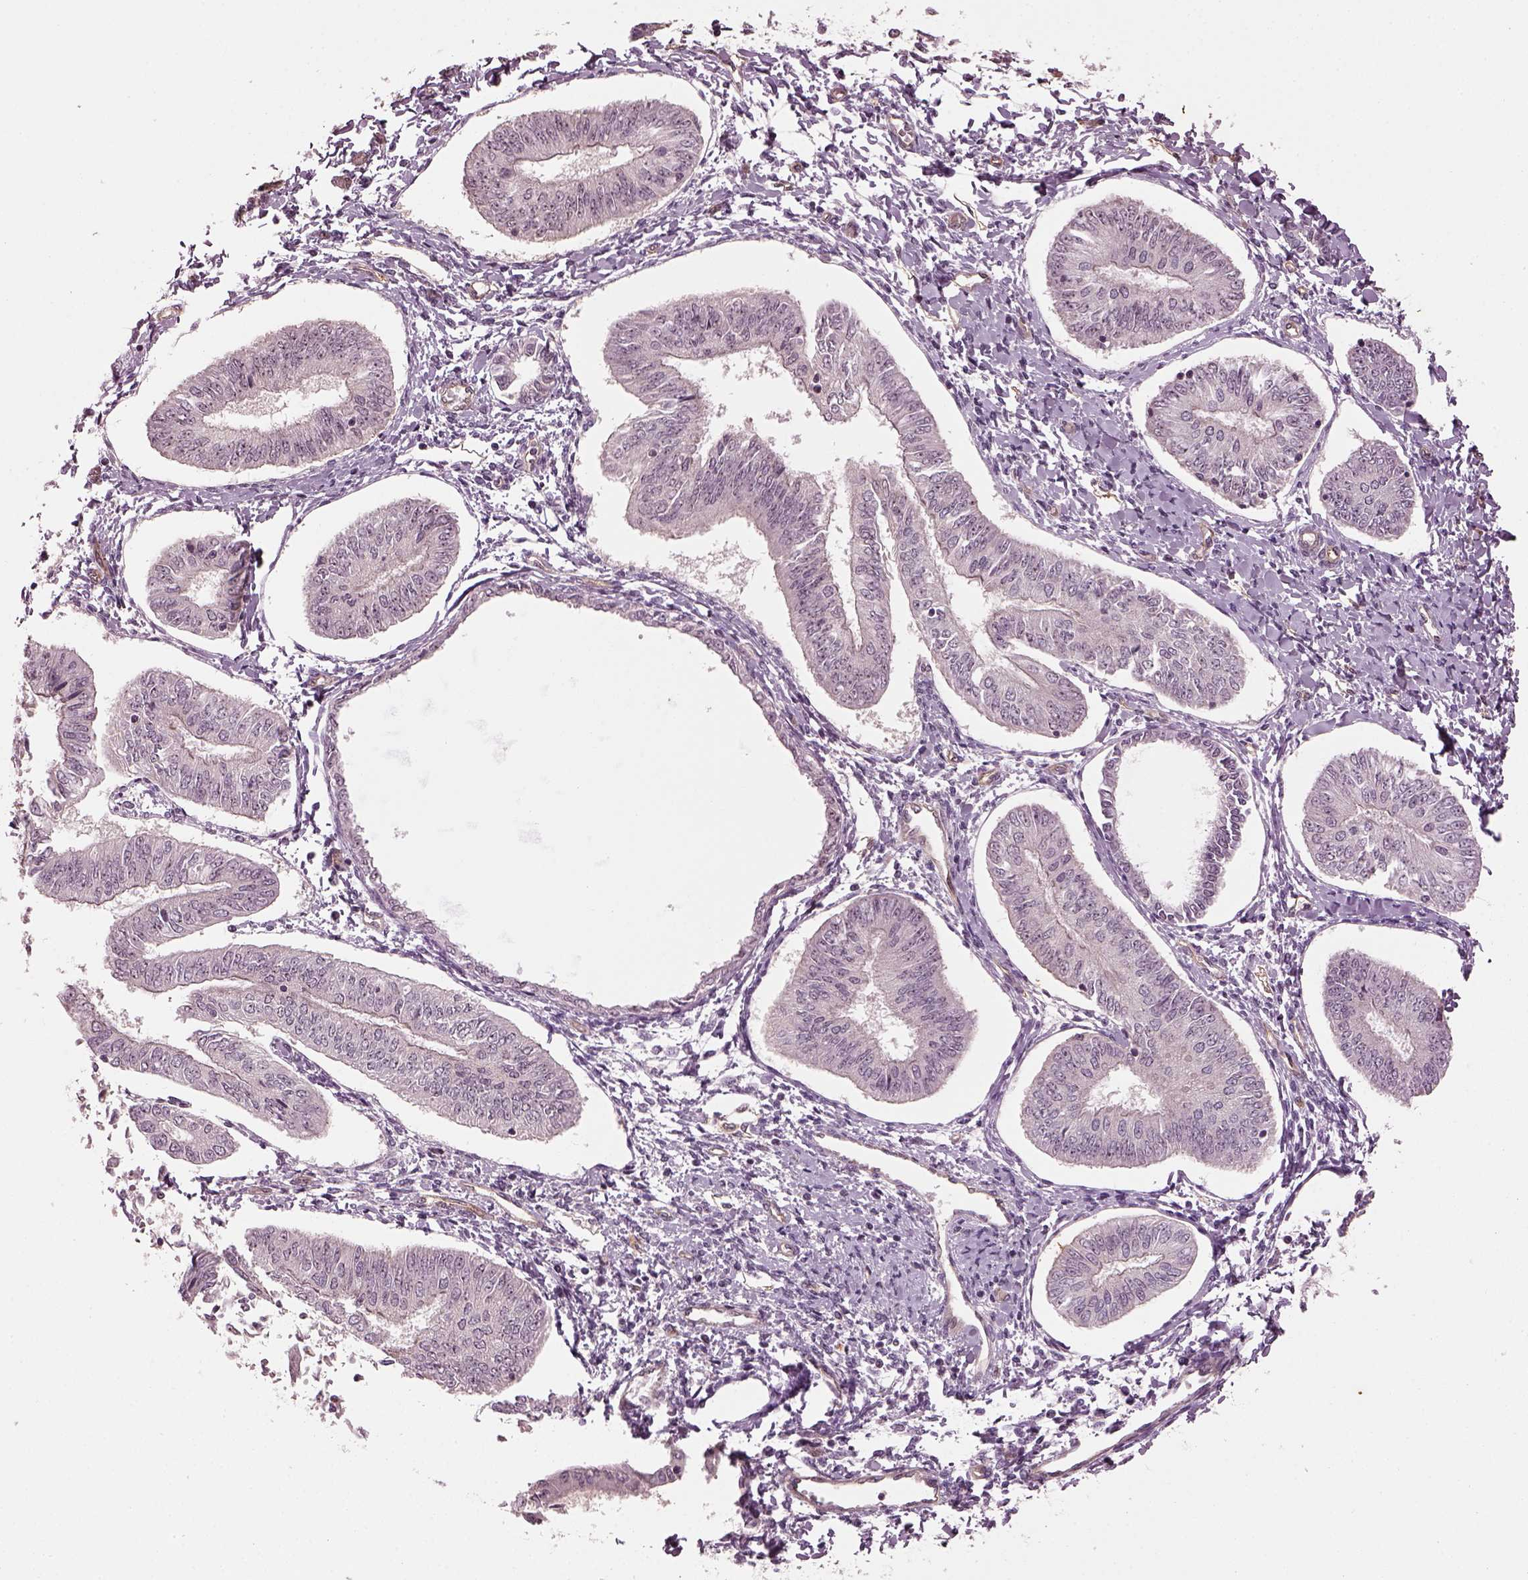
{"staining": {"intensity": "weak", "quantity": "<25%", "location": "nuclear"}, "tissue": "endometrial cancer", "cell_type": "Tumor cells", "image_type": "cancer", "snomed": [{"axis": "morphology", "description": "Adenocarcinoma, NOS"}, {"axis": "topography", "description": "Endometrium"}], "caption": "DAB (3,3'-diaminobenzidine) immunohistochemical staining of human endometrial cancer (adenocarcinoma) reveals no significant staining in tumor cells.", "gene": "GNRH1", "patient": {"sex": "female", "age": 58}}